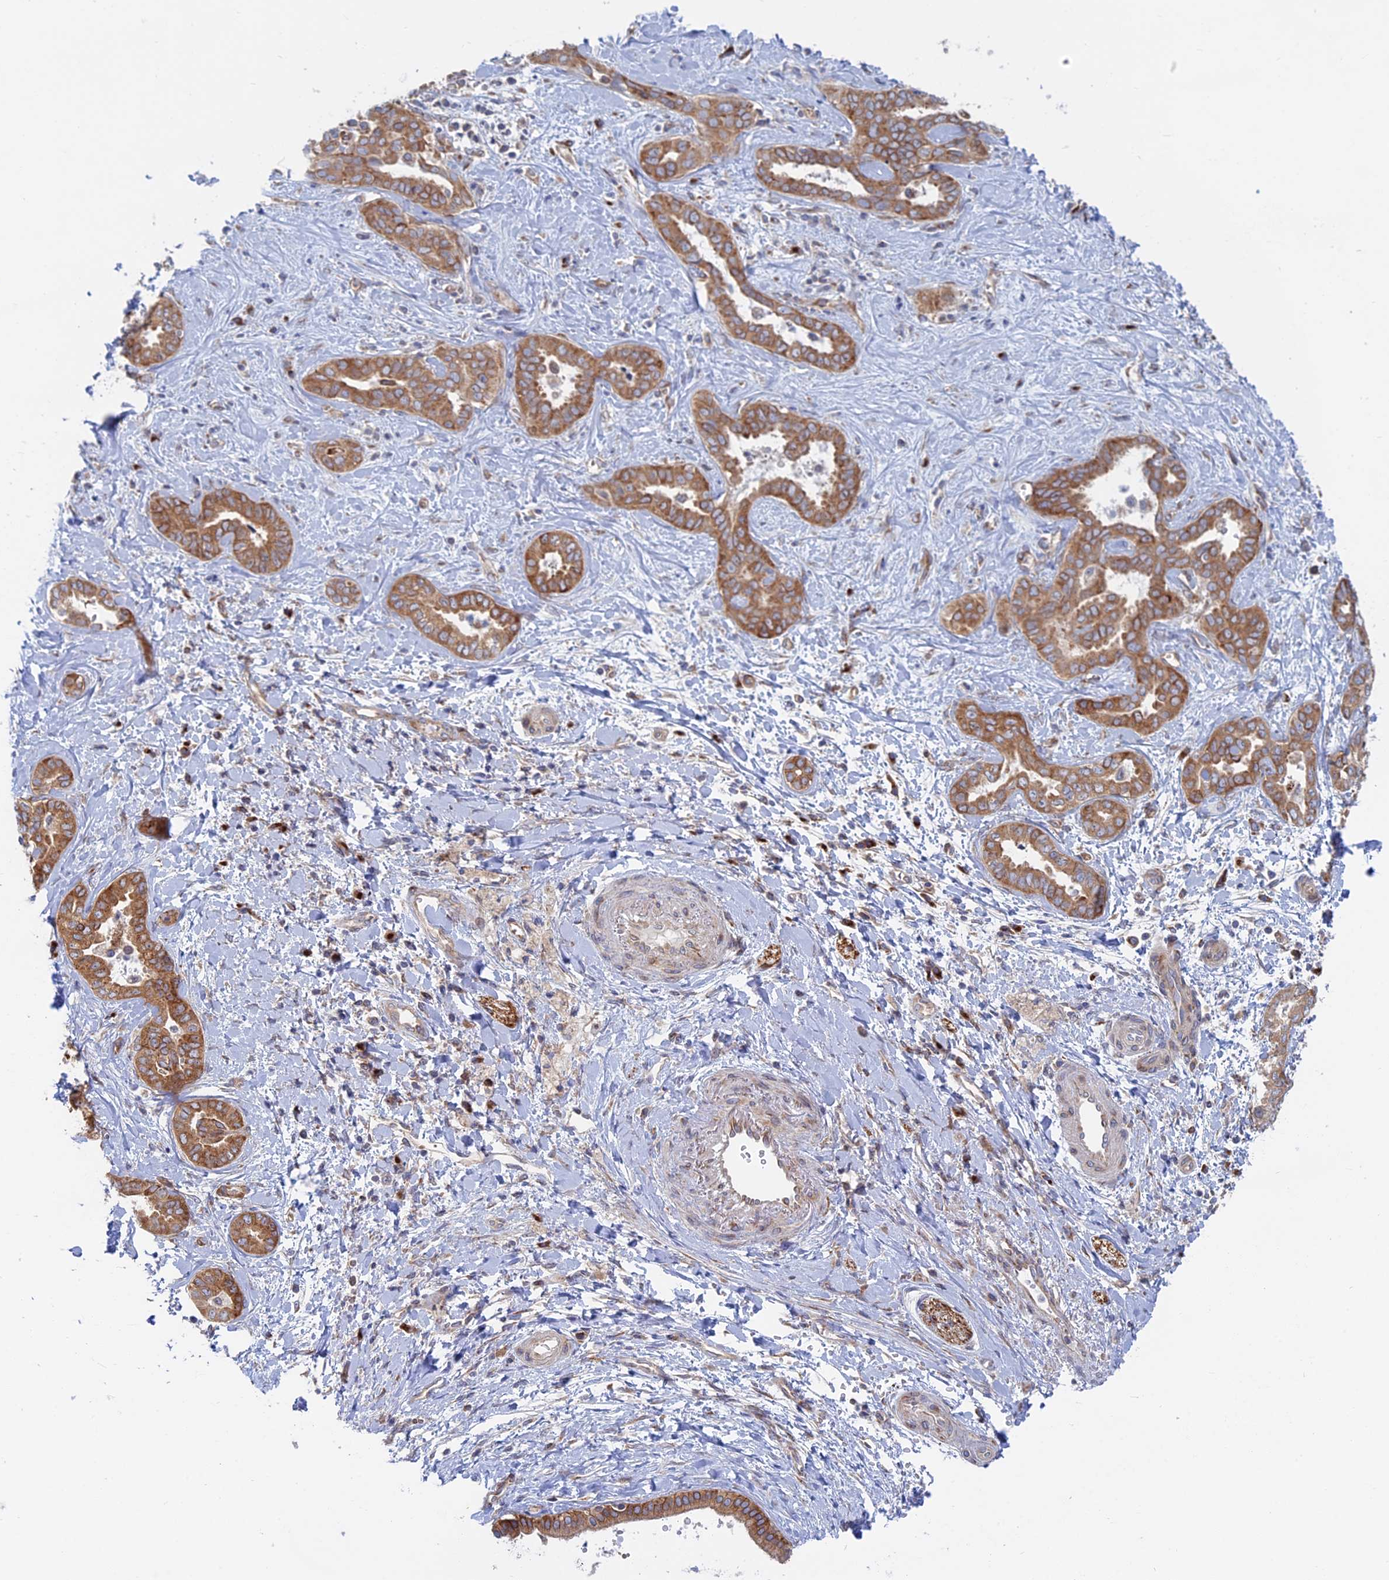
{"staining": {"intensity": "negative", "quantity": "none", "location": "none"}, "tissue": "liver cancer", "cell_type": "Tumor cells", "image_type": "cancer", "snomed": [{"axis": "morphology", "description": "Cholangiocarcinoma"}, {"axis": "topography", "description": "Liver"}], "caption": "A high-resolution micrograph shows immunohistochemistry staining of liver cholangiocarcinoma, which demonstrates no significant positivity in tumor cells.", "gene": "TBC1D30", "patient": {"sex": "female", "age": 77}}